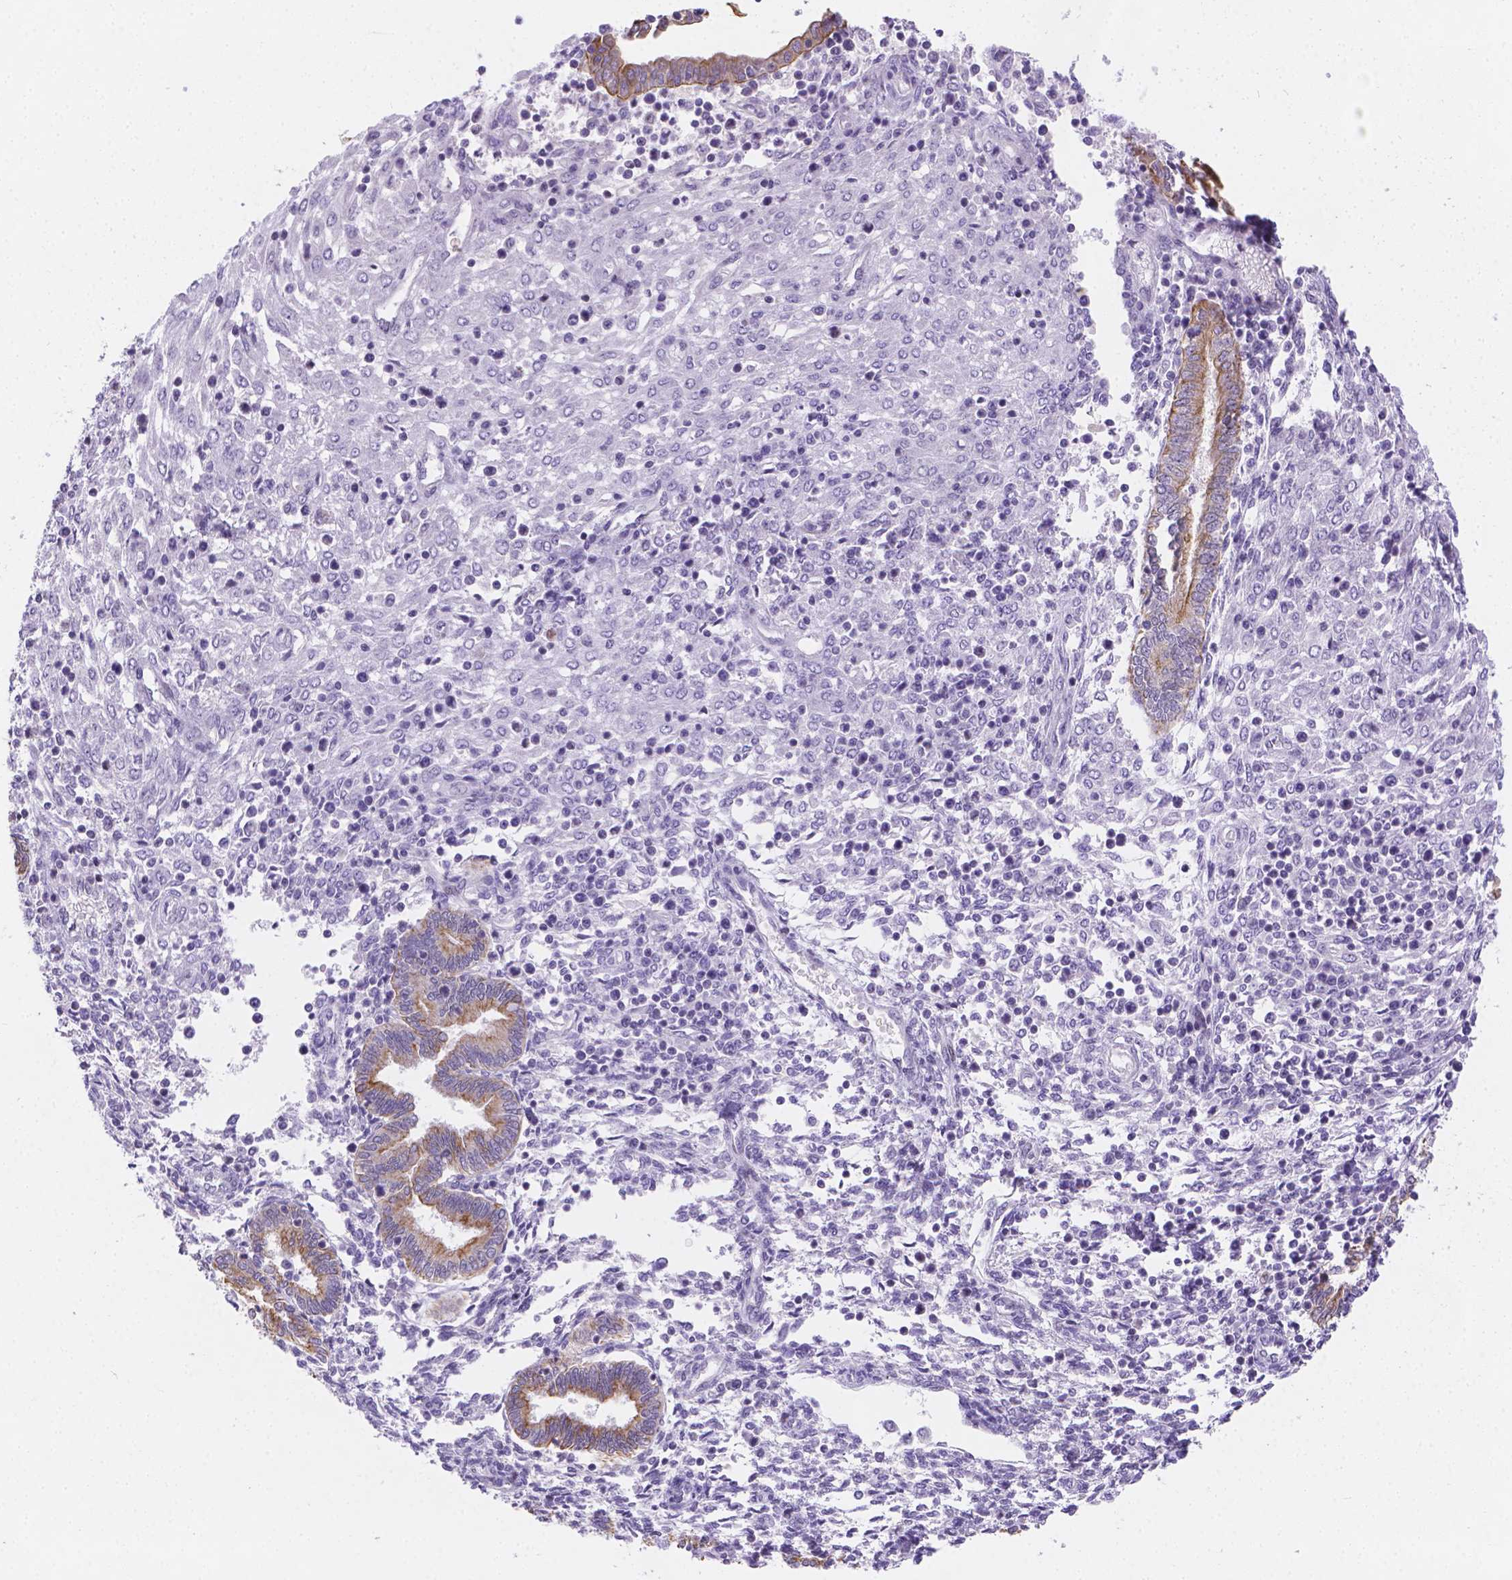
{"staining": {"intensity": "negative", "quantity": "none", "location": "none"}, "tissue": "endometrium", "cell_type": "Cells in endometrial stroma", "image_type": "normal", "snomed": [{"axis": "morphology", "description": "Normal tissue, NOS"}, {"axis": "topography", "description": "Endometrium"}], "caption": "Image shows no protein staining in cells in endometrial stroma of unremarkable endometrium.", "gene": "DMWD", "patient": {"sex": "female", "age": 42}}